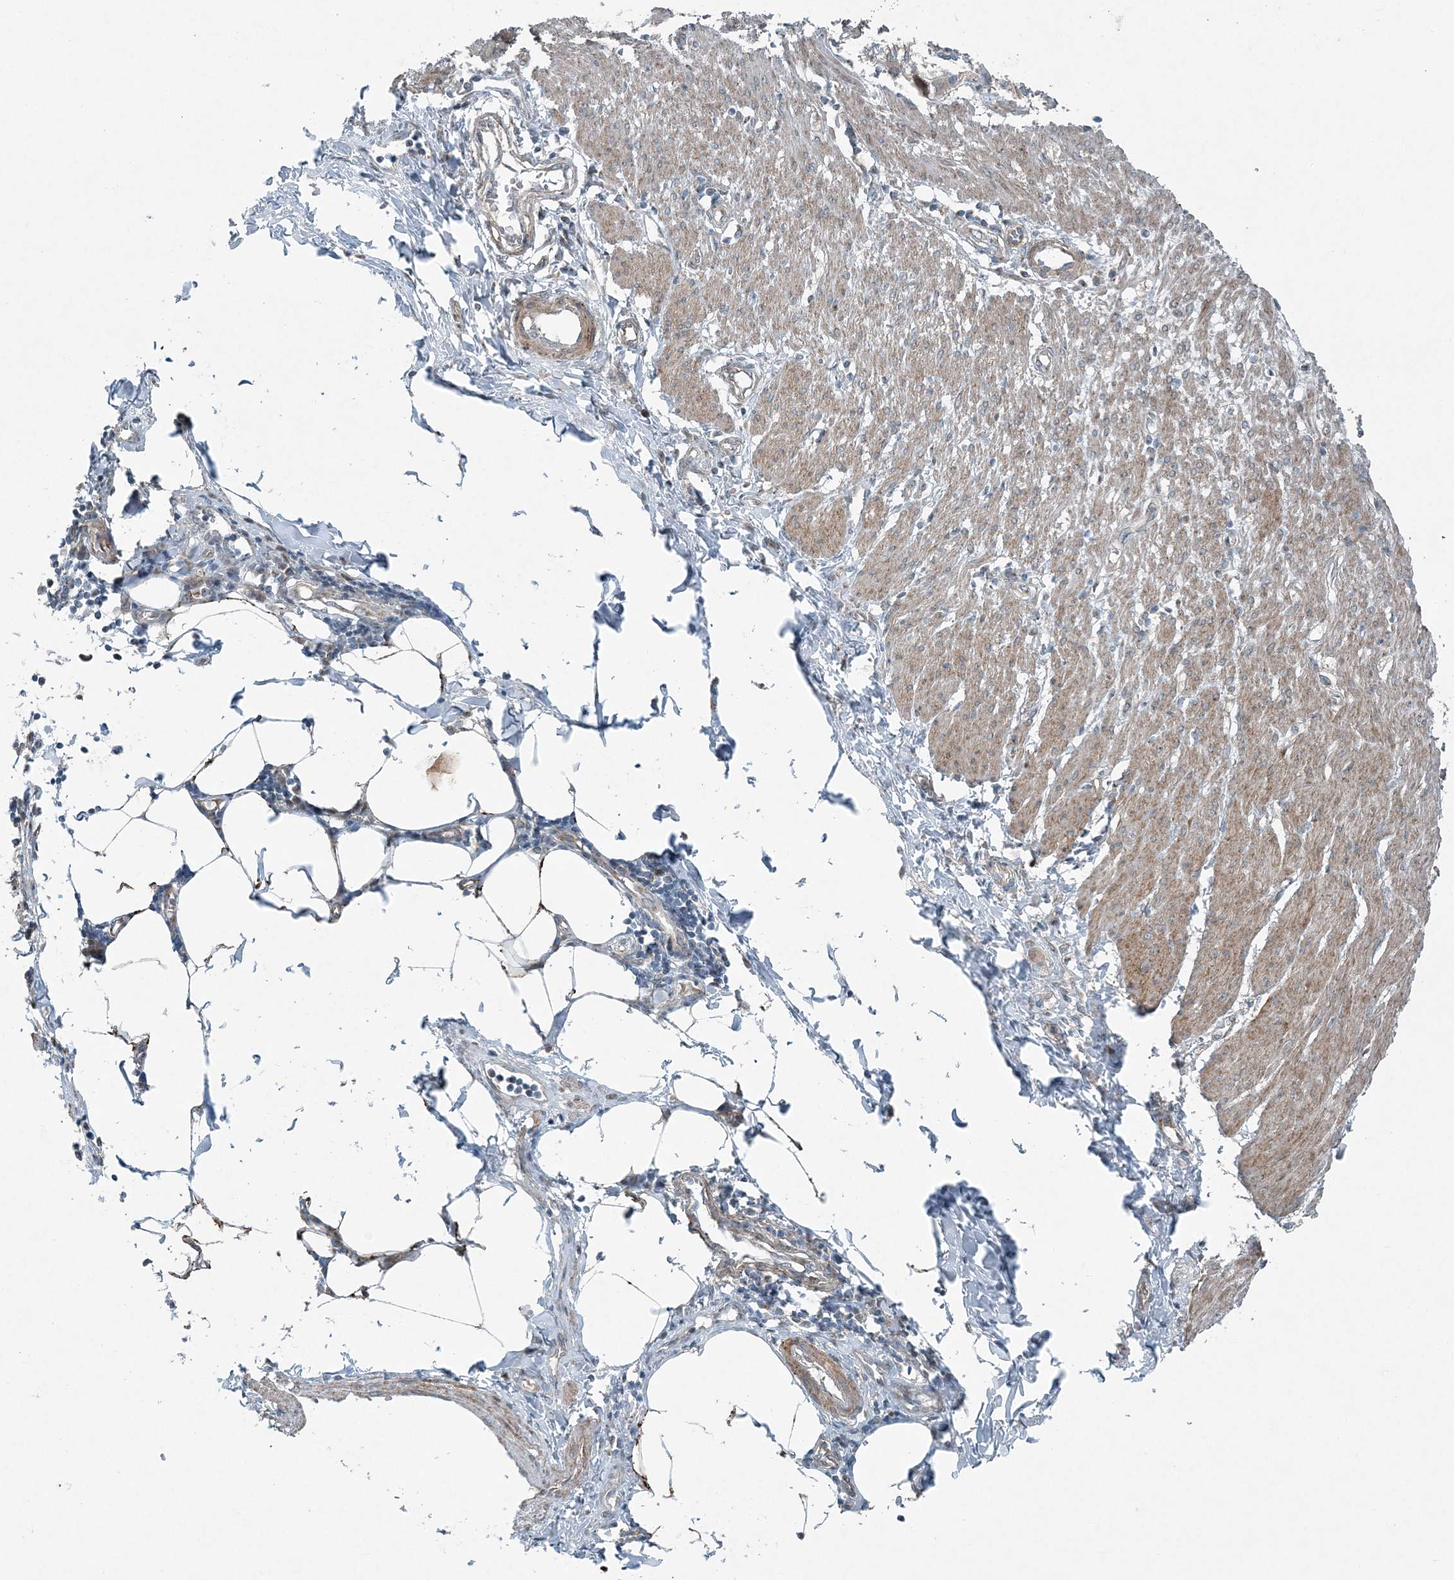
{"staining": {"intensity": "moderate", "quantity": ">75%", "location": "cytoplasmic/membranous"}, "tissue": "smooth muscle", "cell_type": "Smooth muscle cells", "image_type": "normal", "snomed": [{"axis": "morphology", "description": "Normal tissue, NOS"}, {"axis": "morphology", "description": "Adenocarcinoma, NOS"}, {"axis": "topography", "description": "Colon"}, {"axis": "topography", "description": "Peripheral nerve tissue"}], "caption": "Benign smooth muscle shows moderate cytoplasmic/membranous positivity in about >75% of smooth muscle cells, visualized by immunohistochemistry. (Stains: DAB in brown, nuclei in blue, Microscopy: brightfield microscopy at high magnification).", "gene": "GCC2", "patient": {"sex": "male", "age": 14}}